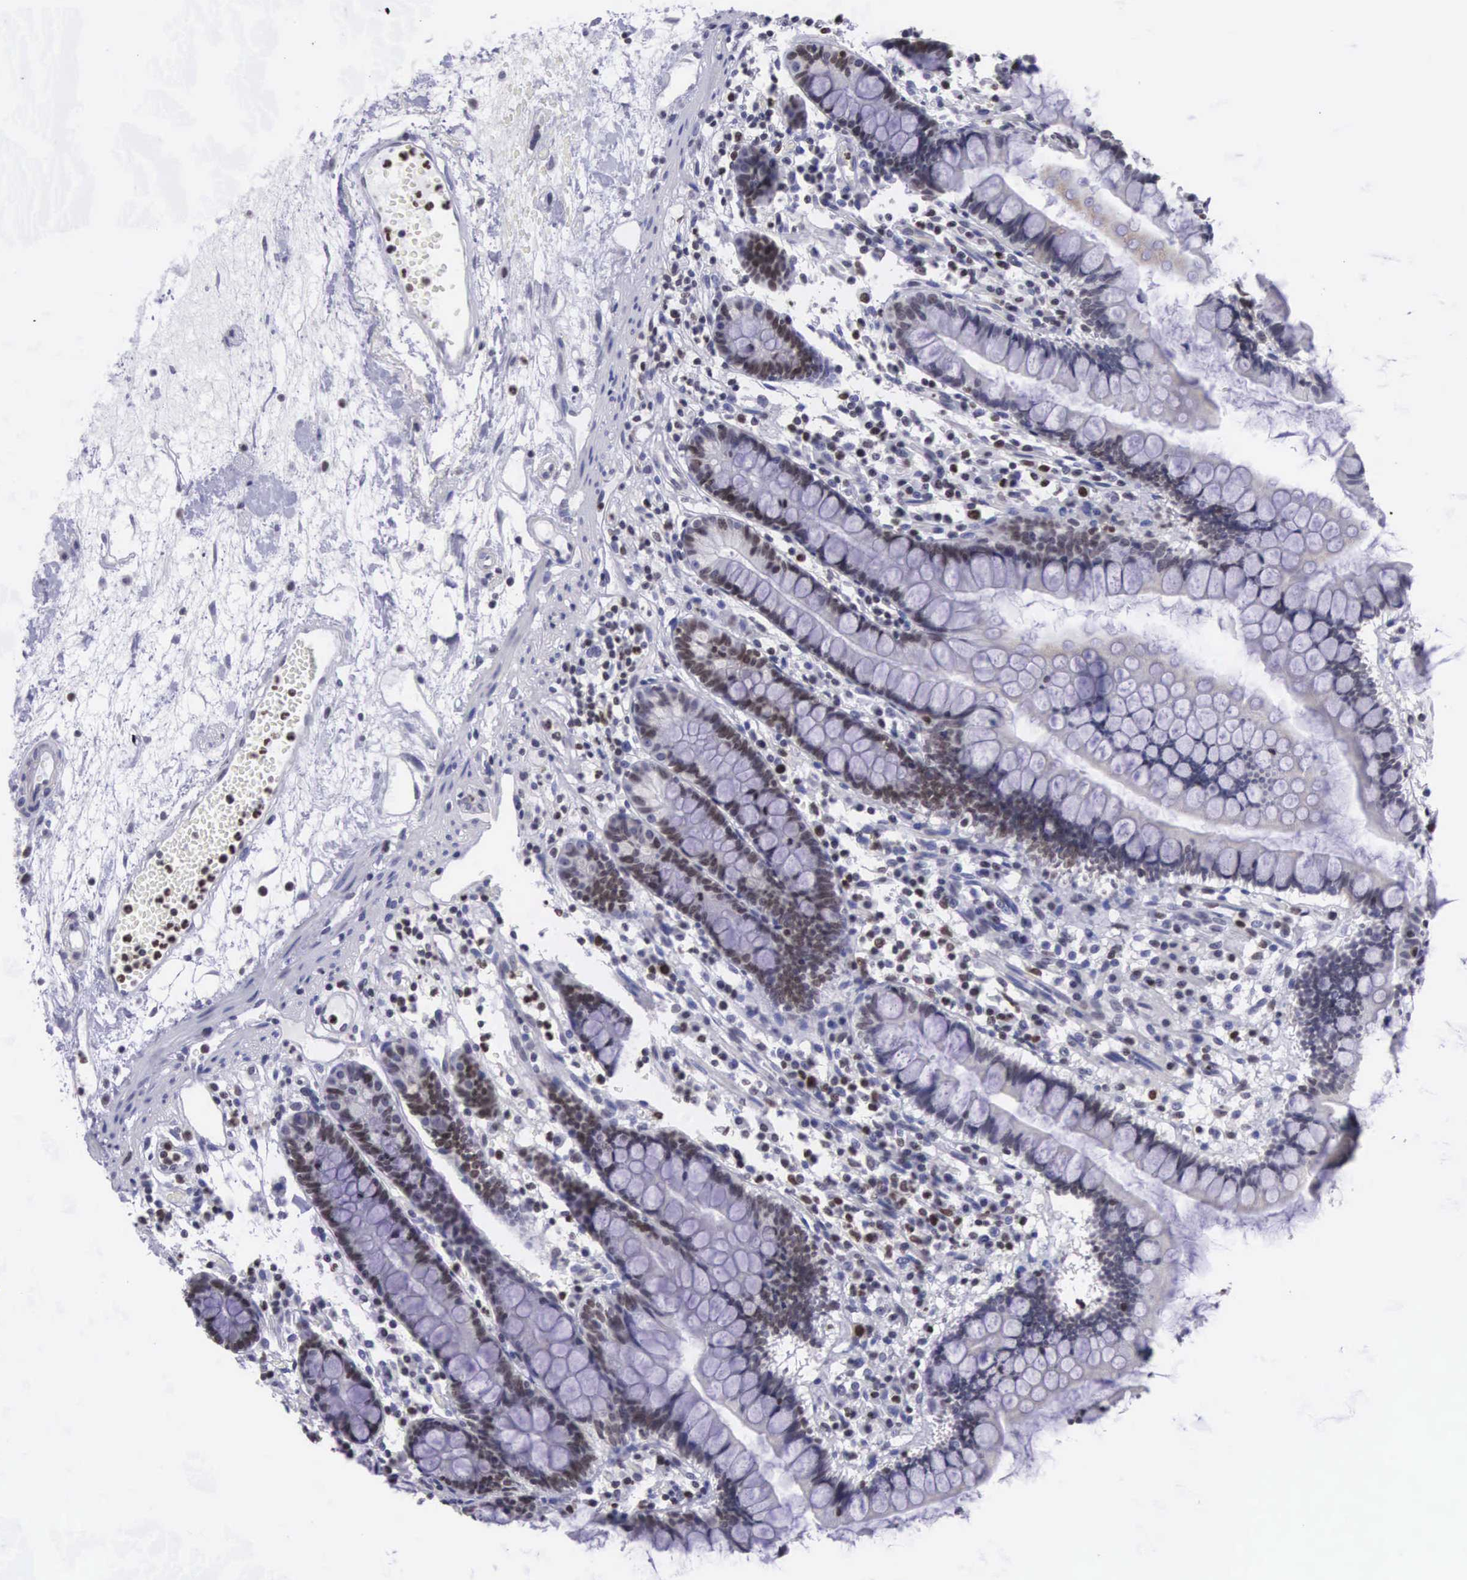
{"staining": {"intensity": "moderate", "quantity": "25%-75%", "location": "nuclear"}, "tissue": "small intestine", "cell_type": "Glandular cells", "image_type": "normal", "snomed": [{"axis": "morphology", "description": "Normal tissue, NOS"}, {"axis": "topography", "description": "Small intestine"}], "caption": "This is an image of immunohistochemistry staining of unremarkable small intestine, which shows moderate staining in the nuclear of glandular cells.", "gene": "VRK1", "patient": {"sex": "female", "age": 51}}